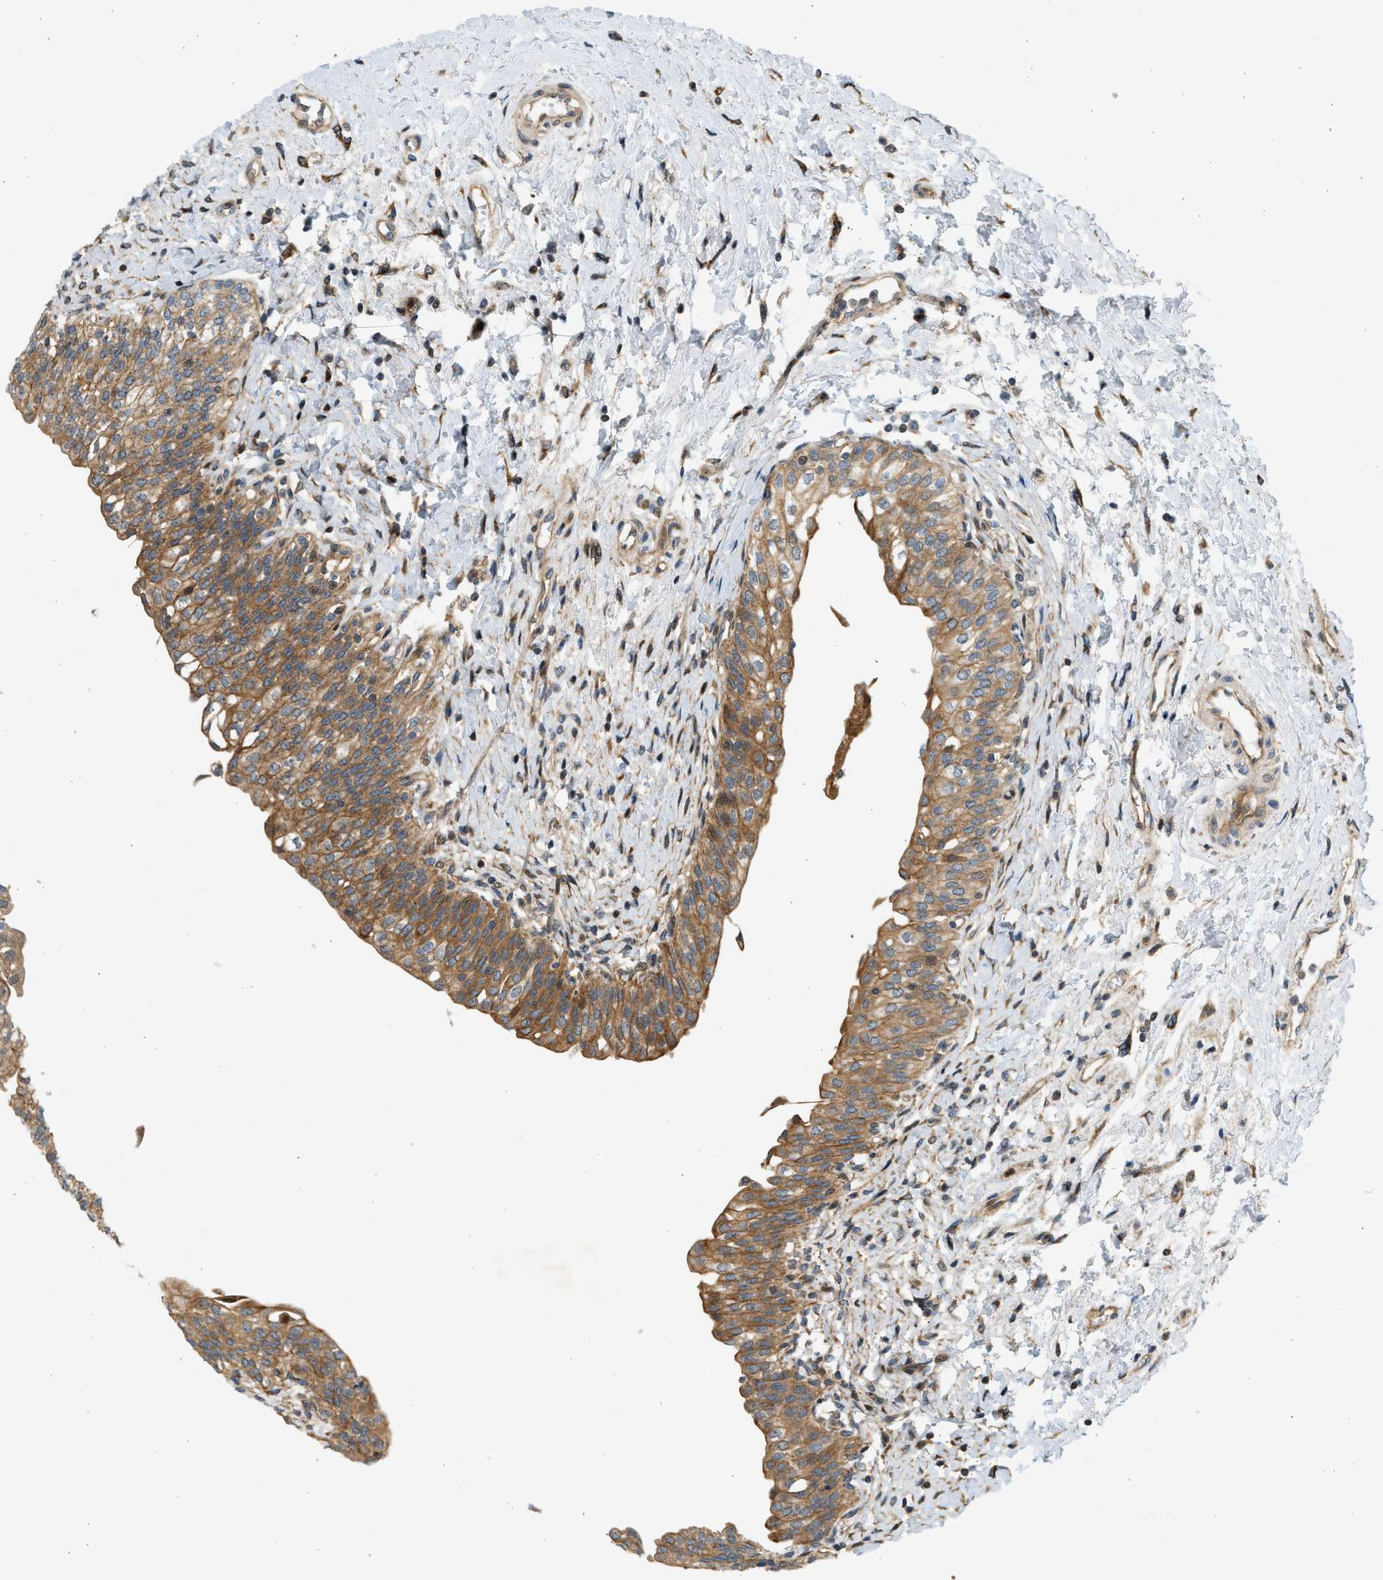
{"staining": {"intensity": "moderate", "quantity": ">75%", "location": "cytoplasmic/membranous"}, "tissue": "urinary bladder", "cell_type": "Urothelial cells", "image_type": "normal", "snomed": [{"axis": "morphology", "description": "Normal tissue, NOS"}, {"axis": "topography", "description": "Urinary bladder"}], "caption": "The histopathology image displays a brown stain indicating the presence of a protein in the cytoplasmic/membranous of urothelial cells in urinary bladder.", "gene": "NRSN2", "patient": {"sex": "male", "age": 55}}